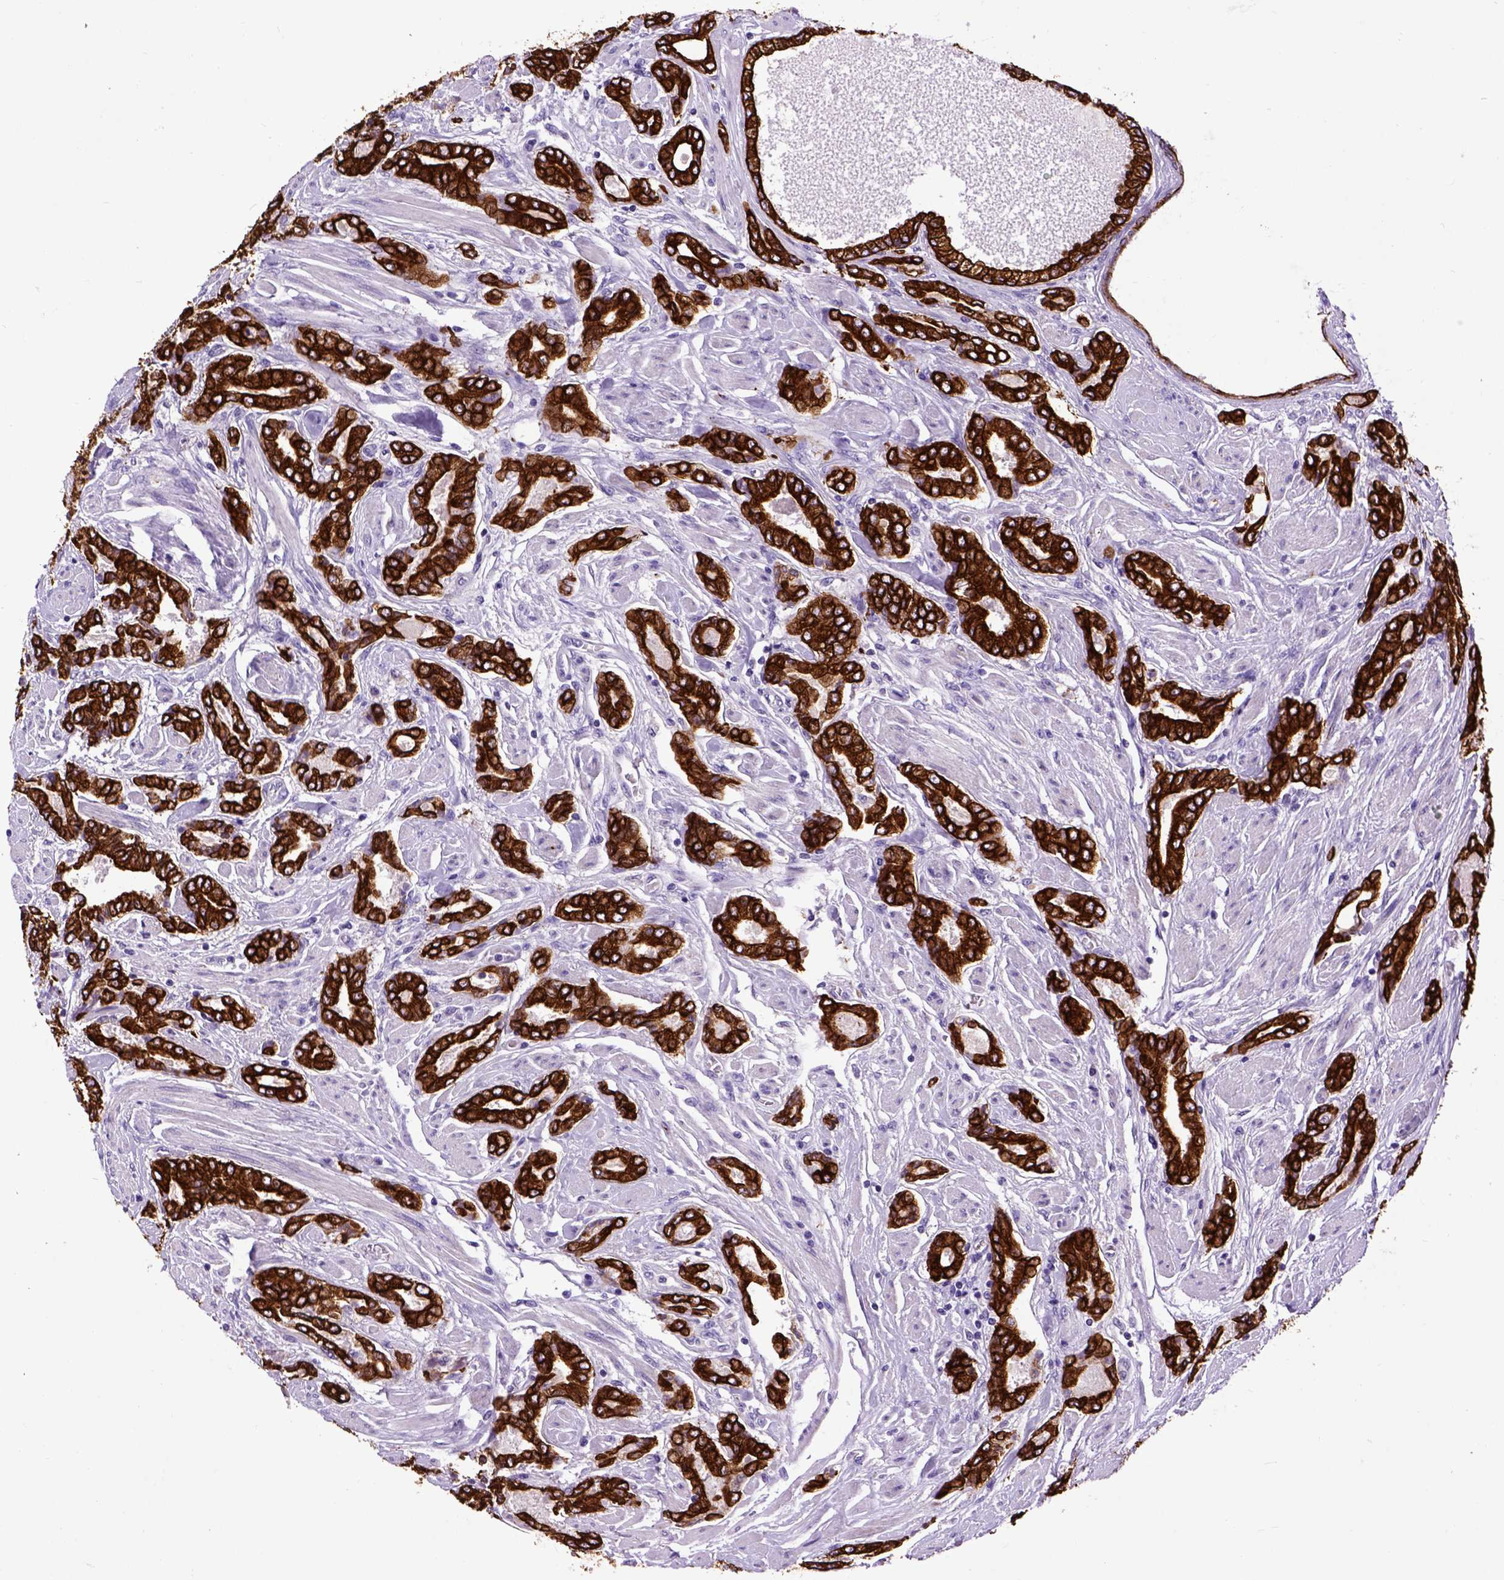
{"staining": {"intensity": "strong", "quantity": ">75%", "location": "cytoplasmic/membranous"}, "tissue": "prostate cancer", "cell_type": "Tumor cells", "image_type": "cancer", "snomed": [{"axis": "morphology", "description": "Adenocarcinoma, NOS"}, {"axis": "topography", "description": "Prostate"}], "caption": "Adenocarcinoma (prostate) tissue reveals strong cytoplasmic/membranous staining in approximately >75% of tumor cells, visualized by immunohistochemistry. Nuclei are stained in blue.", "gene": "RAB25", "patient": {"sex": "male", "age": 64}}